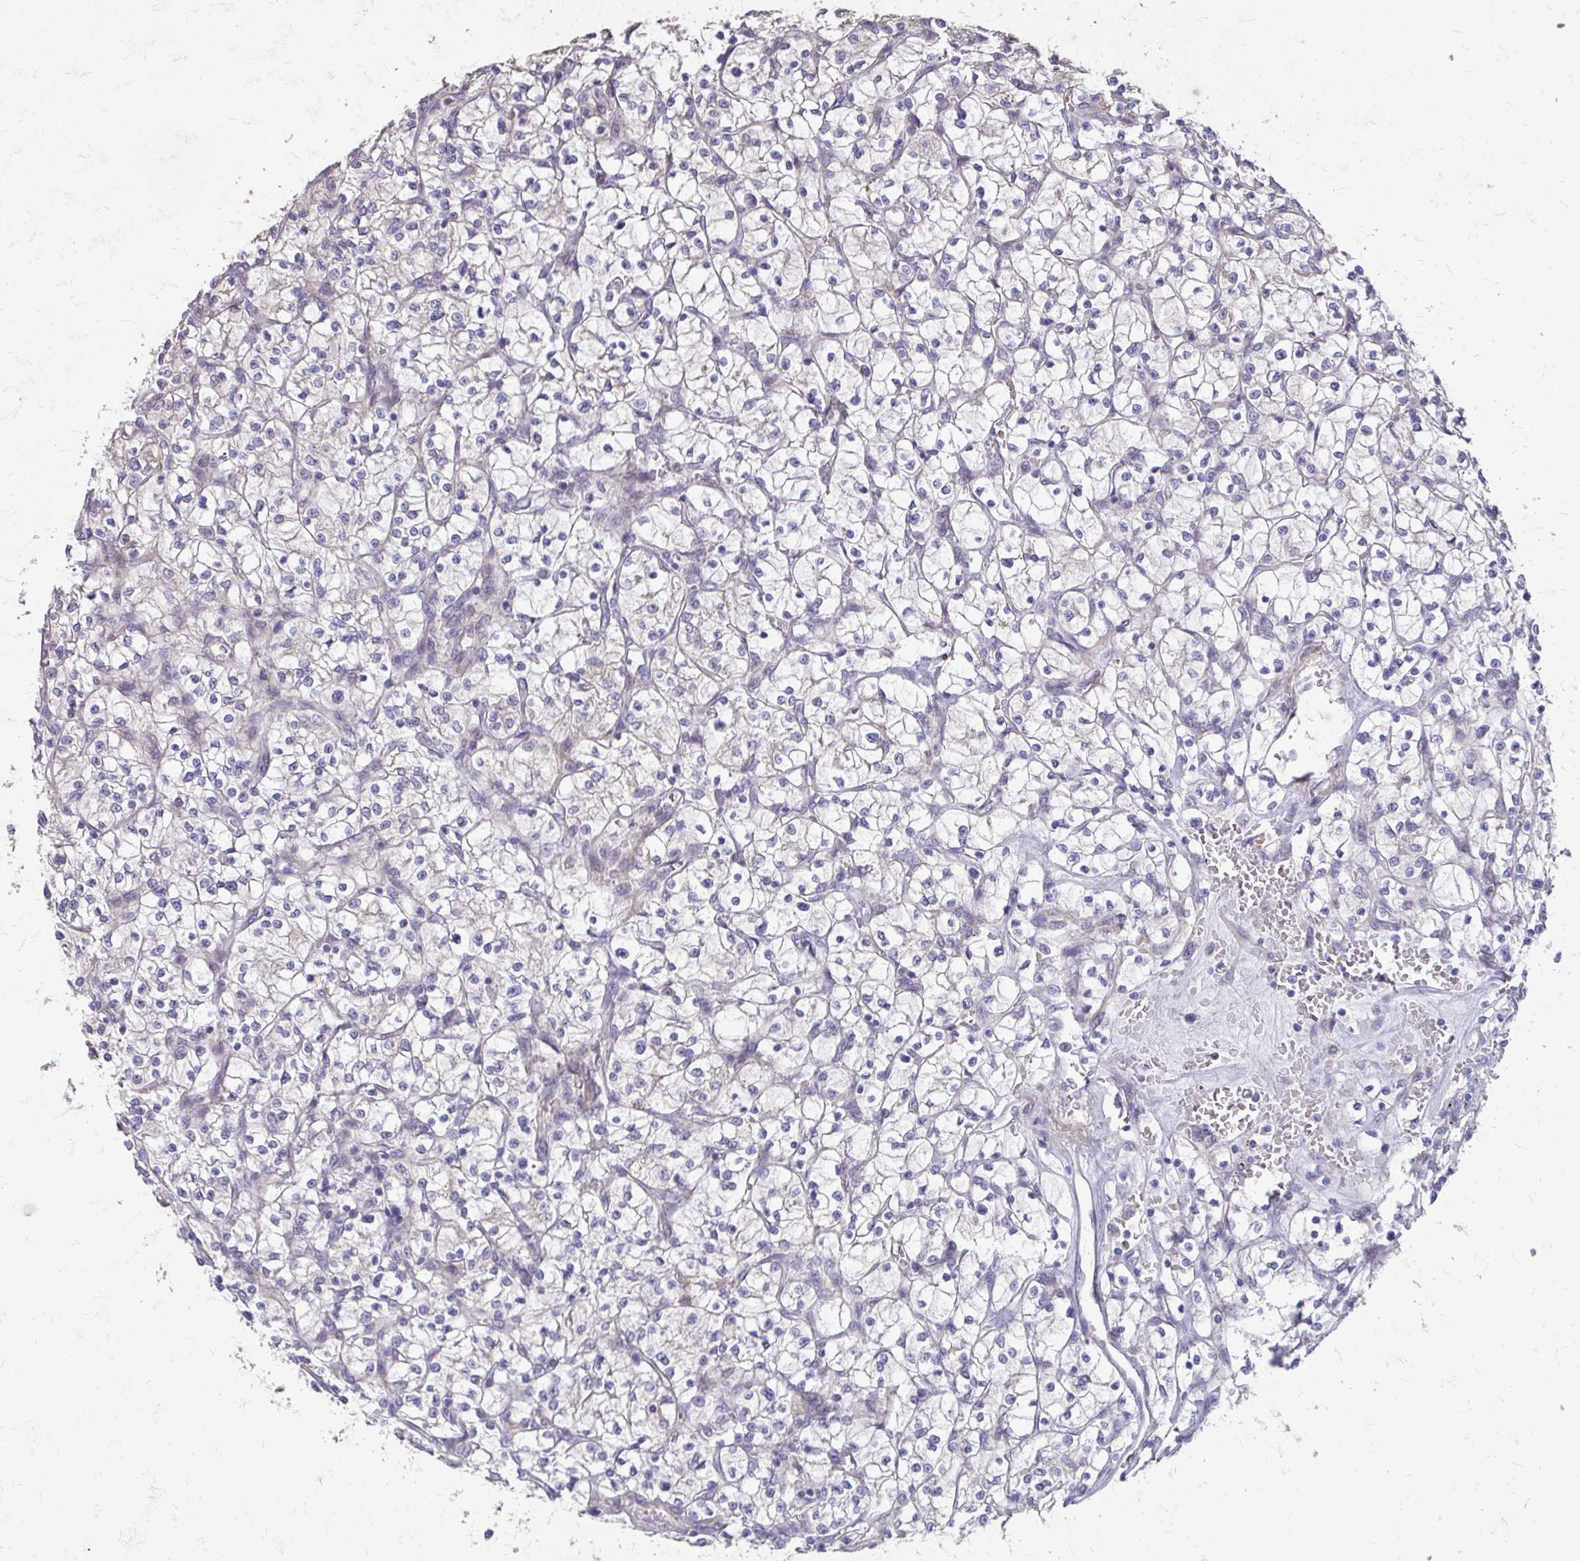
{"staining": {"intensity": "negative", "quantity": "none", "location": "none"}, "tissue": "renal cancer", "cell_type": "Tumor cells", "image_type": "cancer", "snomed": [{"axis": "morphology", "description": "Adenocarcinoma, NOS"}, {"axis": "topography", "description": "Kidney"}], "caption": "IHC of adenocarcinoma (renal) displays no positivity in tumor cells. (DAB immunohistochemistry with hematoxylin counter stain).", "gene": "MYORG", "patient": {"sex": "female", "age": 64}}